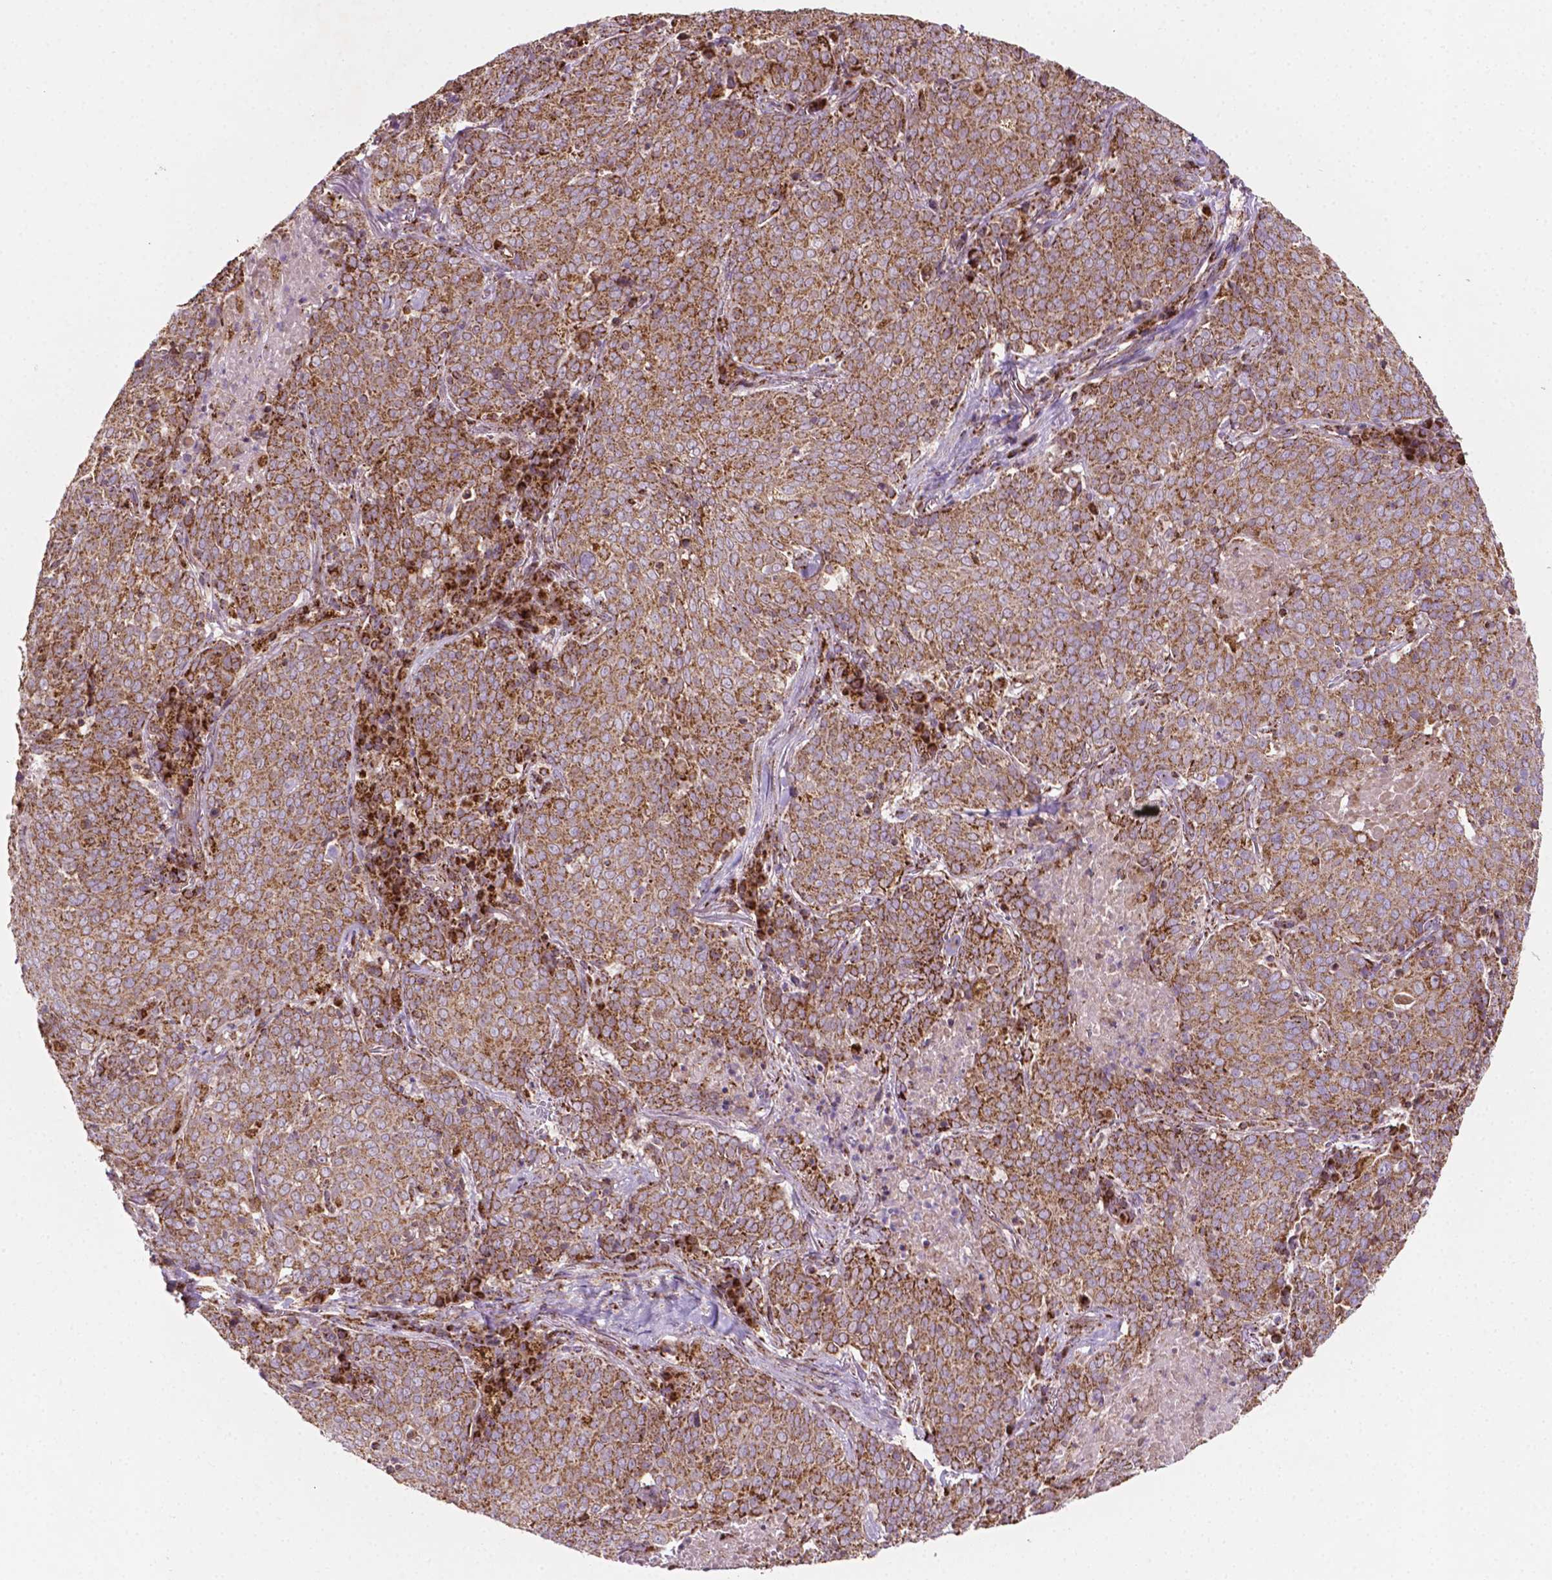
{"staining": {"intensity": "moderate", "quantity": ">75%", "location": "cytoplasmic/membranous"}, "tissue": "lung cancer", "cell_type": "Tumor cells", "image_type": "cancer", "snomed": [{"axis": "morphology", "description": "Squamous cell carcinoma, NOS"}, {"axis": "topography", "description": "Lung"}], "caption": "Protein analysis of lung cancer (squamous cell carcinoma) tissue reveals moderate cytoplasmic/membranous expression in about >75% of tumor cells. The staining is performed using DAB (3,3'-diaminobenzidine) brown chromogen to label protein expression. The nuclei are counter-stained blue using hematoxylin.", "gene": "ILVBL", "patient": {"sex": "male", "age": 82}}